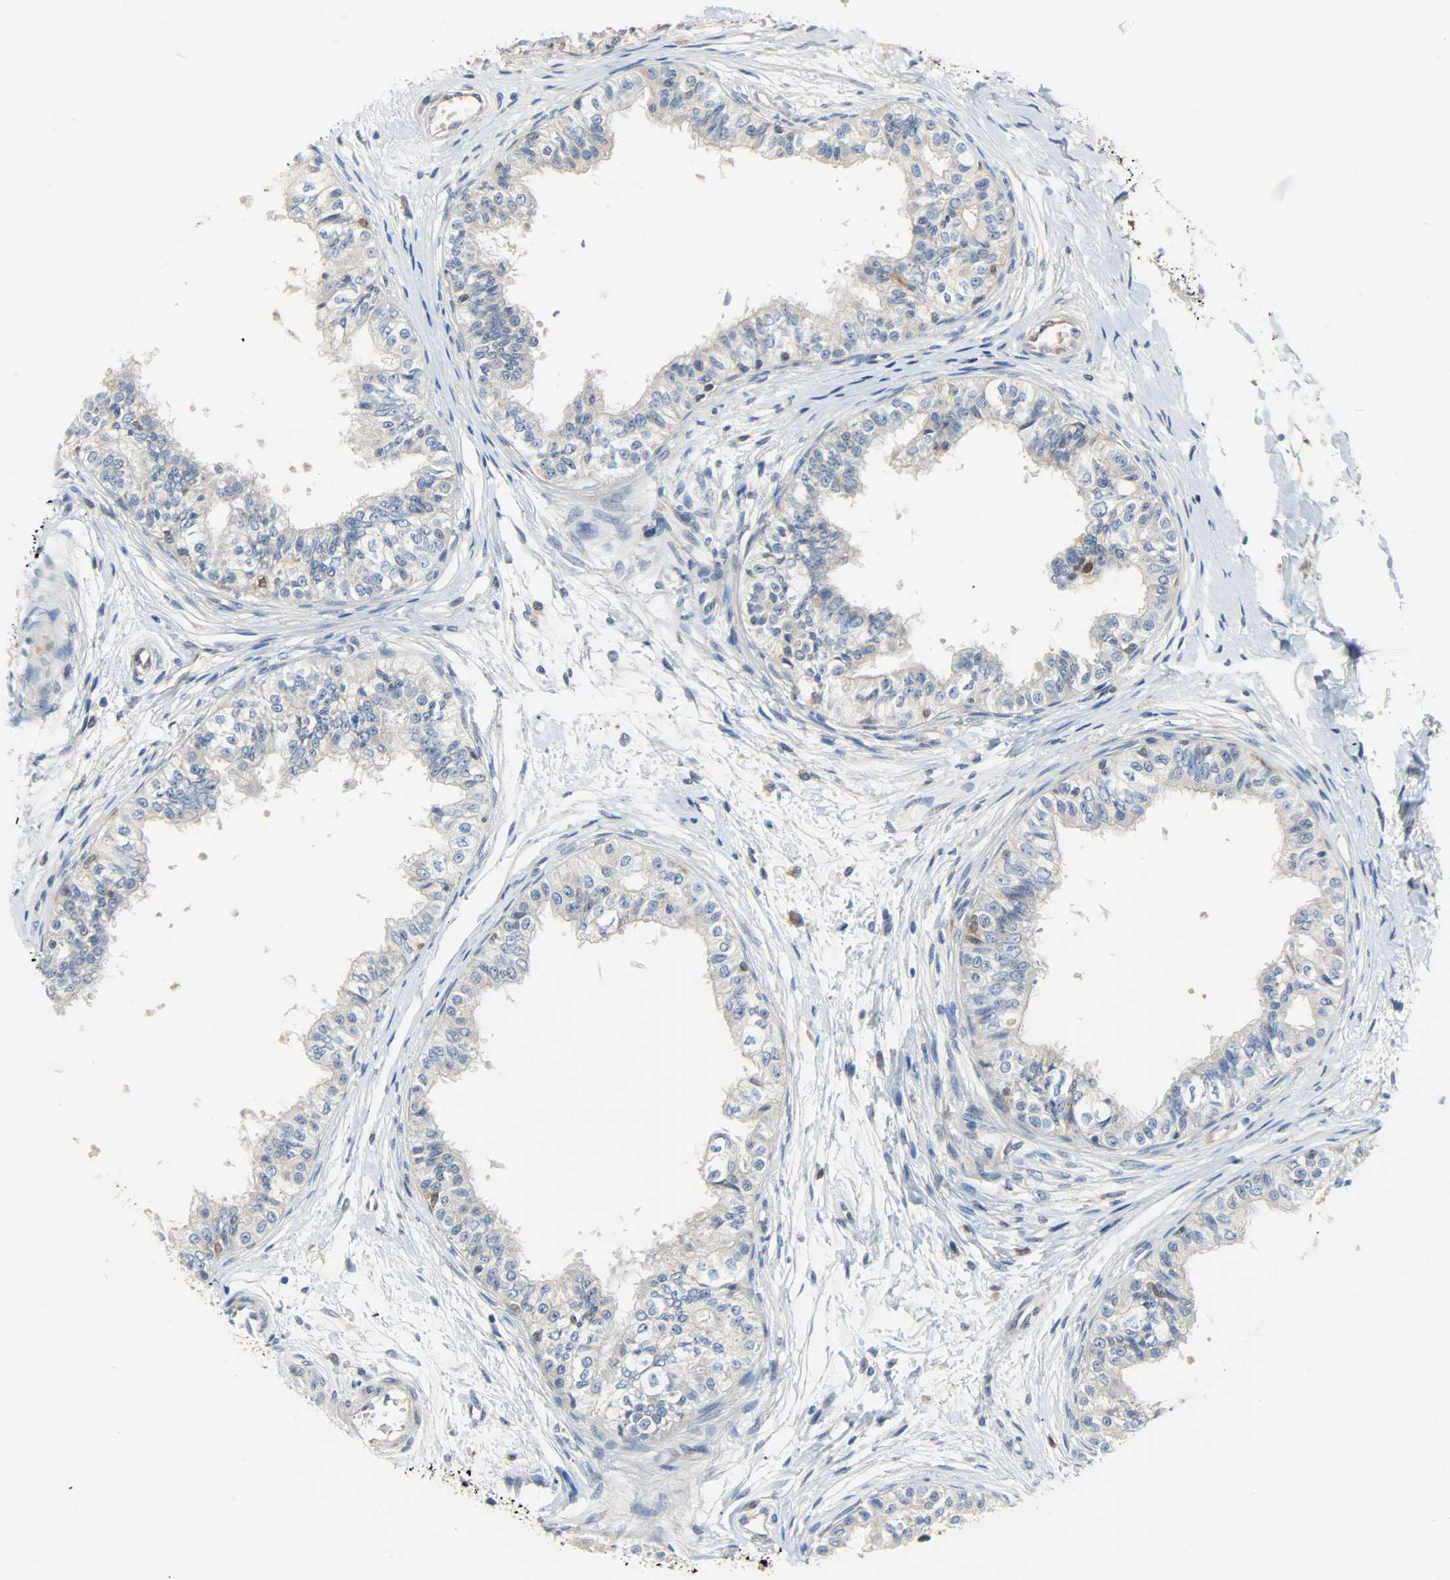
{"staining": {"intensity": "moderate", "quantity": "<25%", "location": "cytoplasmic/membranous"}, "tissue": "epididymis", "cell_type": "Glandular cells", "image_type": "normal", "snomed": [{"axis": "morphology", "description": "Normal tissue, NOS"}, {"axis": "morphology", "description": "Adenocarcinoma, metastatic, NOS"}, {"axis": "topography", "description": "Testis"}, {"axis": "topography", "description": "Epididymis"}], "caption": "This micrograph reveals immunohistochemistry (IHC) staining of benign human epididymis, with low moderate cytoplasmic/membranous positivity in approximately <25% of glandular cells.", "gene": "EIF4EBP1", "patient": {"sex": "male", "age": 26}}